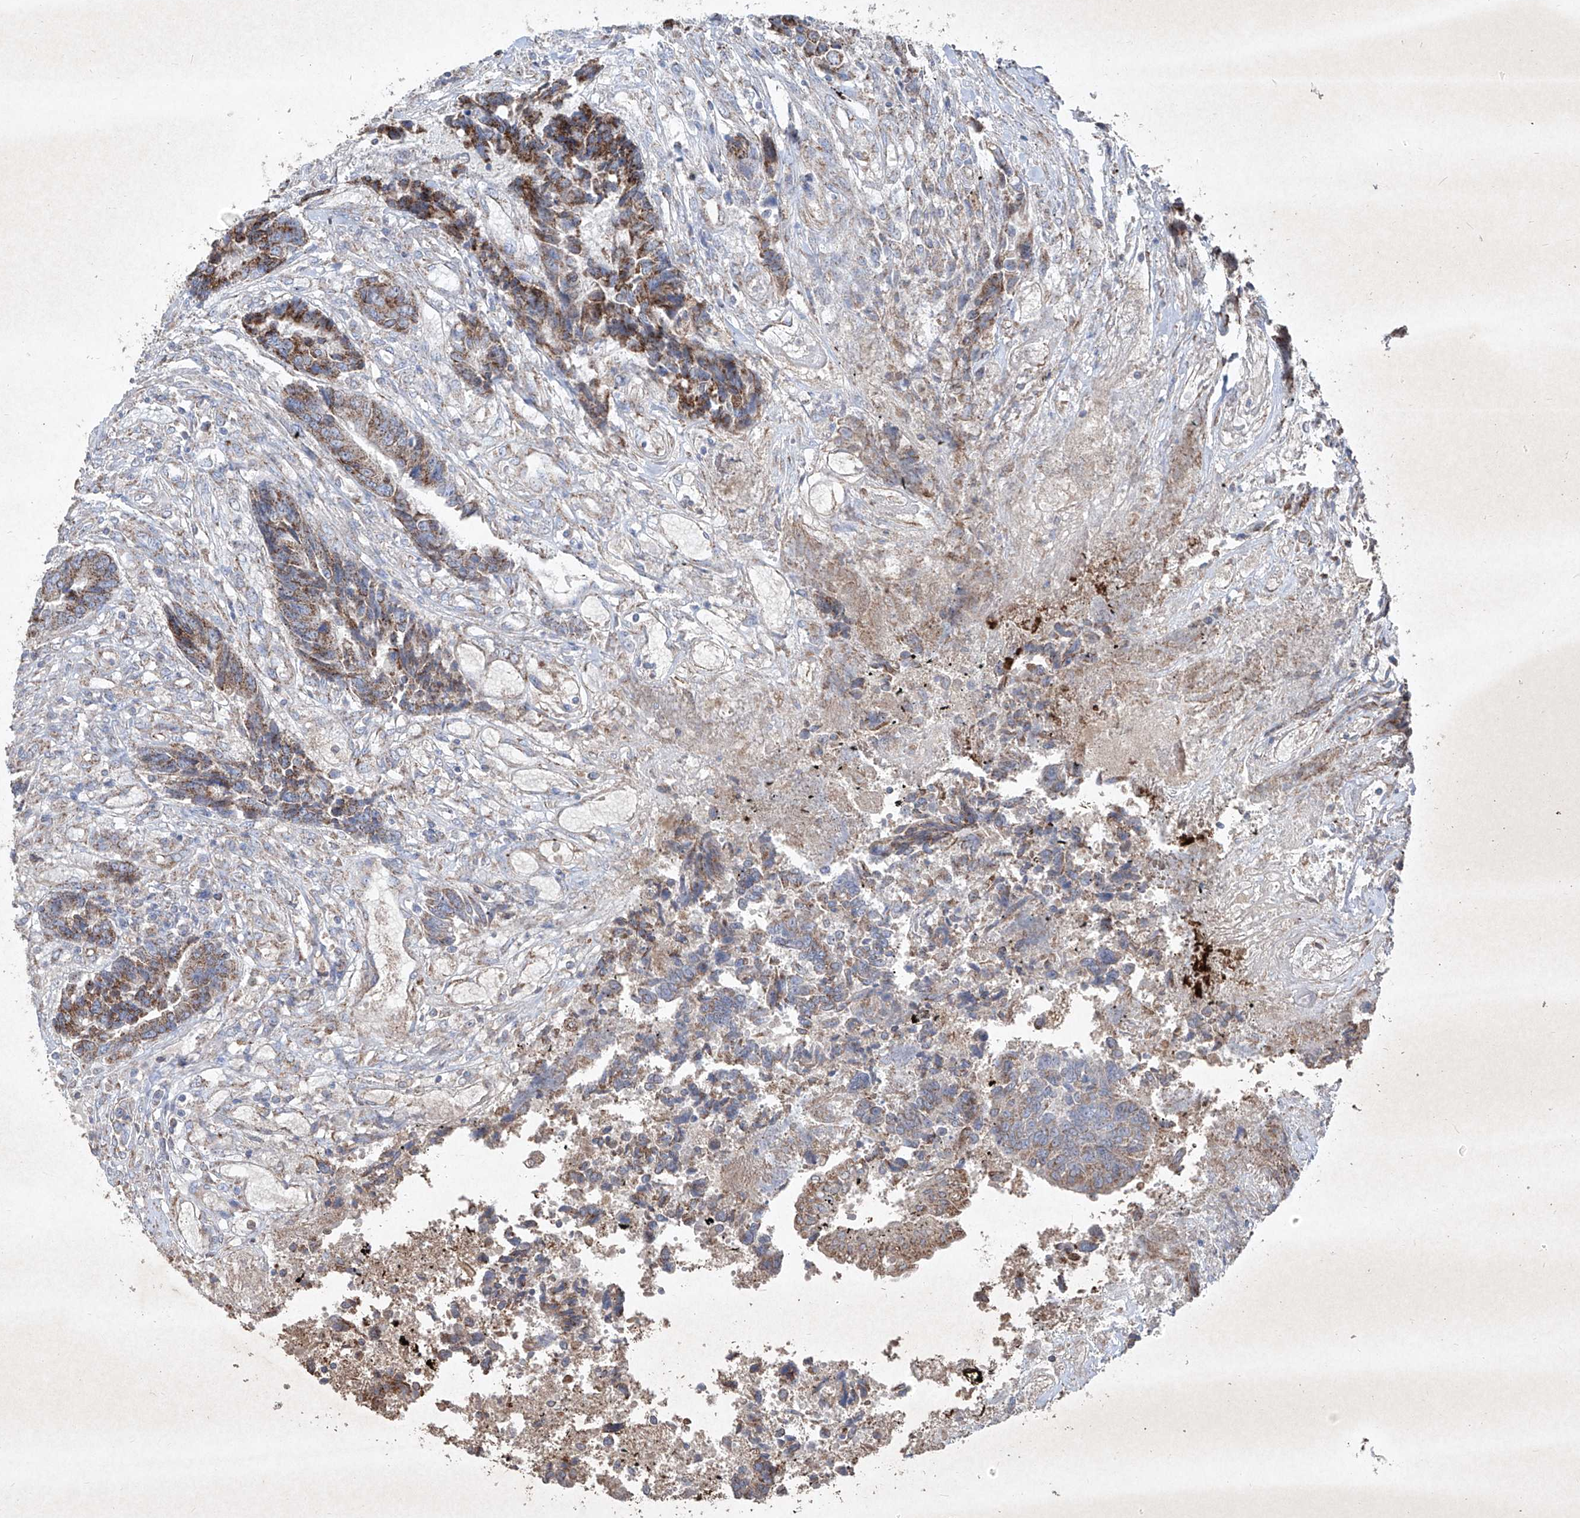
{"staining": {"intensity": "moderate", "quantity": ">75%", "location": "cytoplasmic/membranous"}, "tissue": "colorectal cancer", "cell_type": "Tumor cells", "image_type": "cancer", "snomed": [{"axis": "morphology", "description": "Adenocarcinoma, NOS"}, {"axis": "topography", "description": "Rectum"}], "caption": "Colorectal cancer (adenocarcinoma) stained with immunohistochemistry demonstrates moderate cytoplasmic/membranous expression in approximately >75% of tumor cells.", "gene": "ABCD3", "patient": {"sex": "male", "age": 84}}